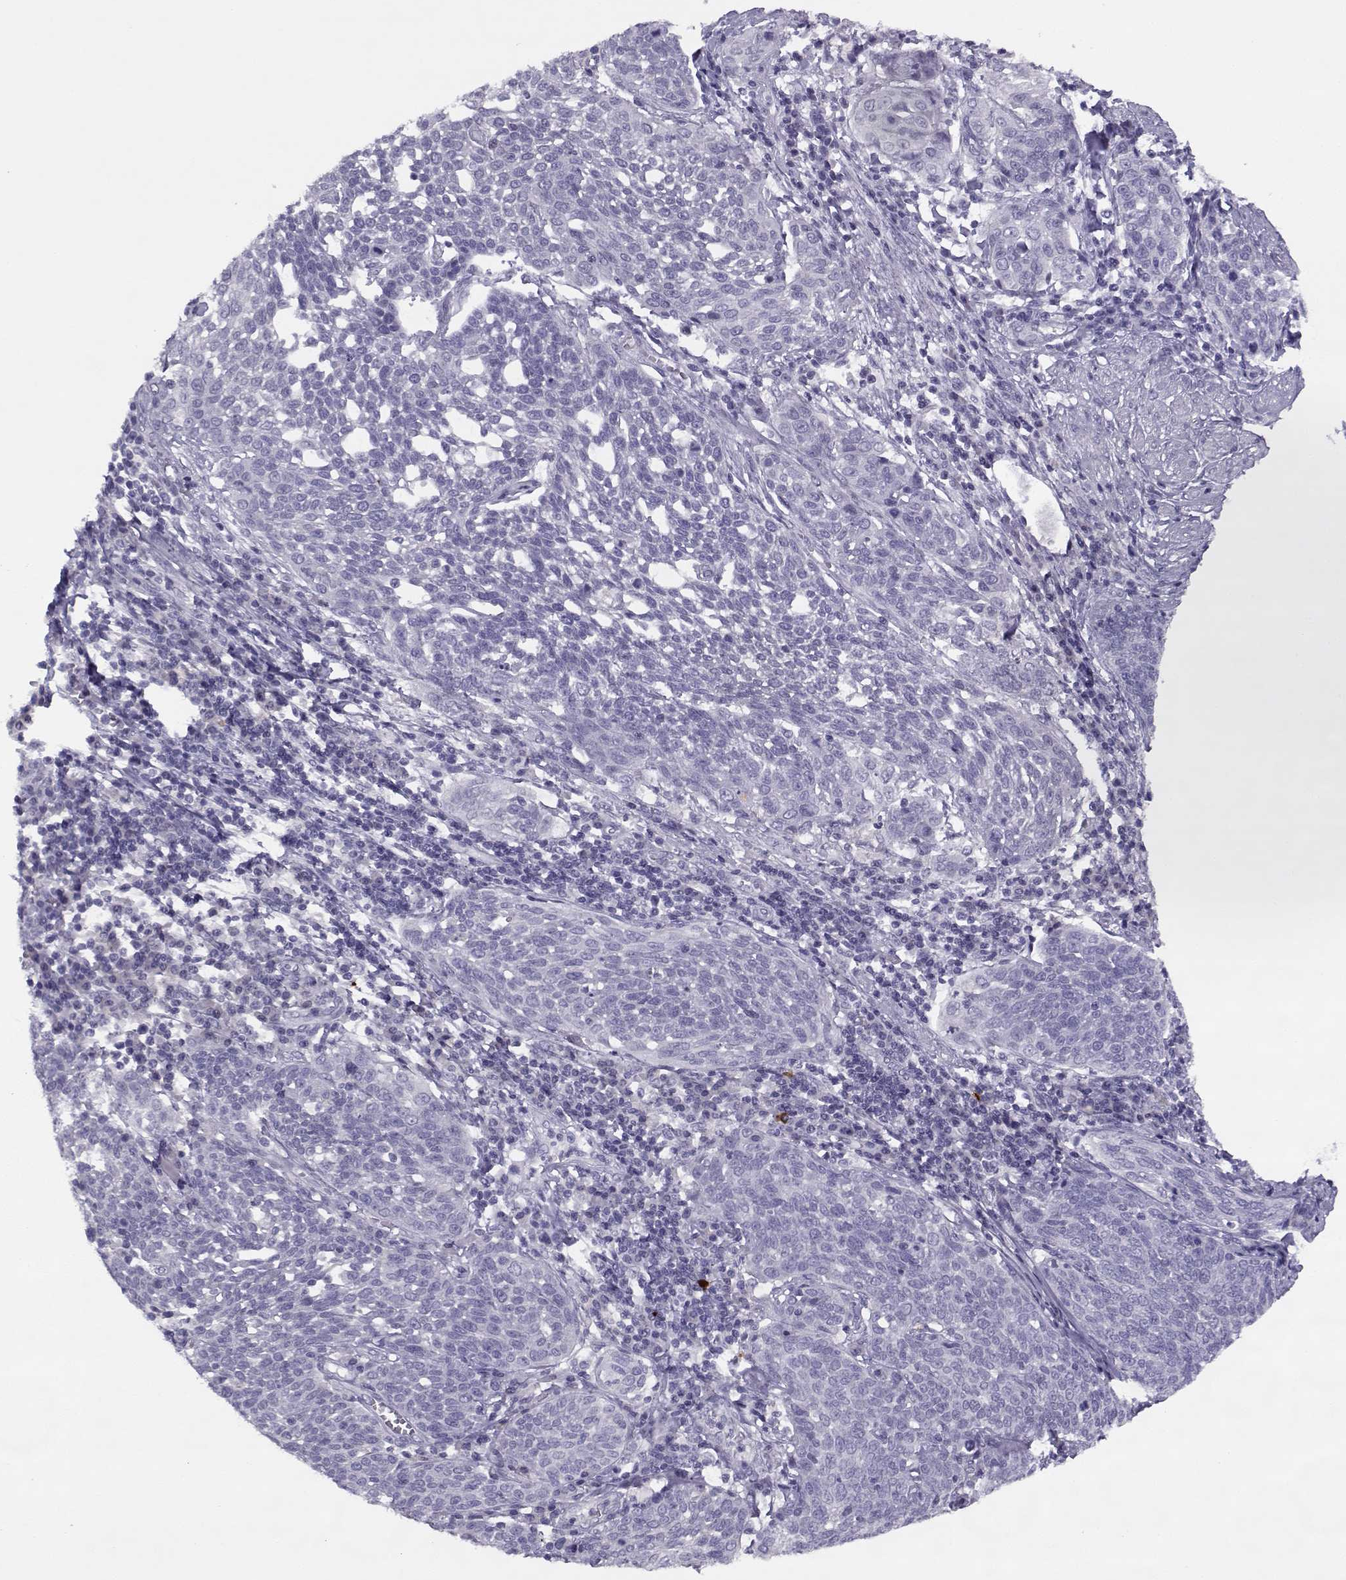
{"staining": {"intensity": "negative", "quantity": "none", "location": "none"}, "tissue": "cervical cancer", "cell_type": "Tumor cells", "image_type": "cancer", "snomed": [{"axis": "morphology", "description": "Squamous cell carcinoma, NOS"}, {"axis": "topography", "description": "Cervix"}], "caption": "High magnification brightfield microscopy of cervical cancer (squamous cell carcinoma) stained with DAB (brown) and counterstained with hematoxylin (blue): tumor cells show no significant staining.", "gene": "CFAP77", "patient": {"sex": "female", "age": 34}}